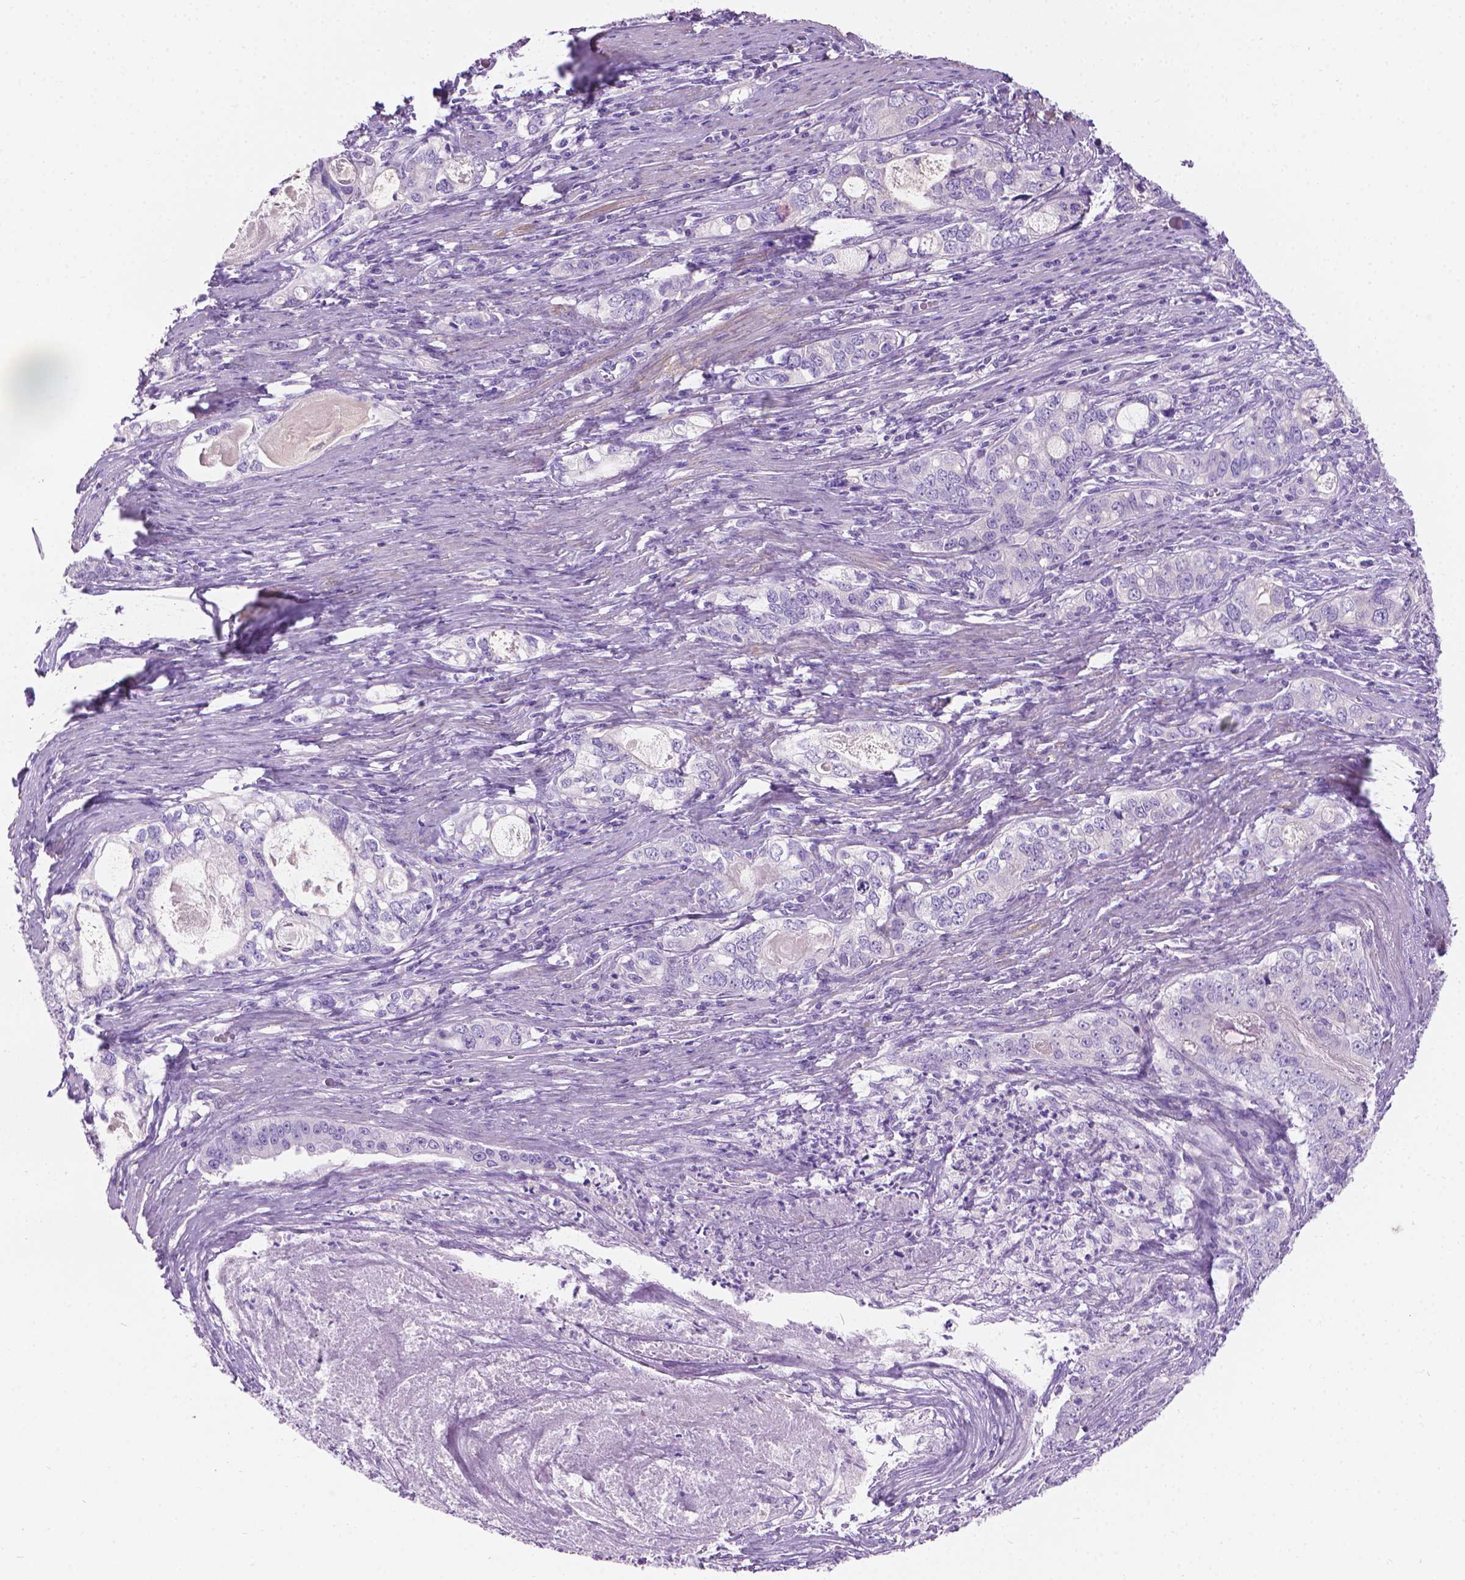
{"staining": {"intensity": "negative", "quantity": "none", "location": "none"}, "tissue": "stomach cancer", "cell_type": "Tumor cells", "image_type": "cancer", "snomed": [{"axis": "morphology", "description": "Adenocarcinoma, NOS"}, {"axis": "topography", "description": "Stomach, lower"}], "caption": "Stomach adenocarcinoma was stained to show a protein in brown. There is no significant expression in tumor cells.", "gene": "FASN", "patient": {"sex": "female", "age": 72}}